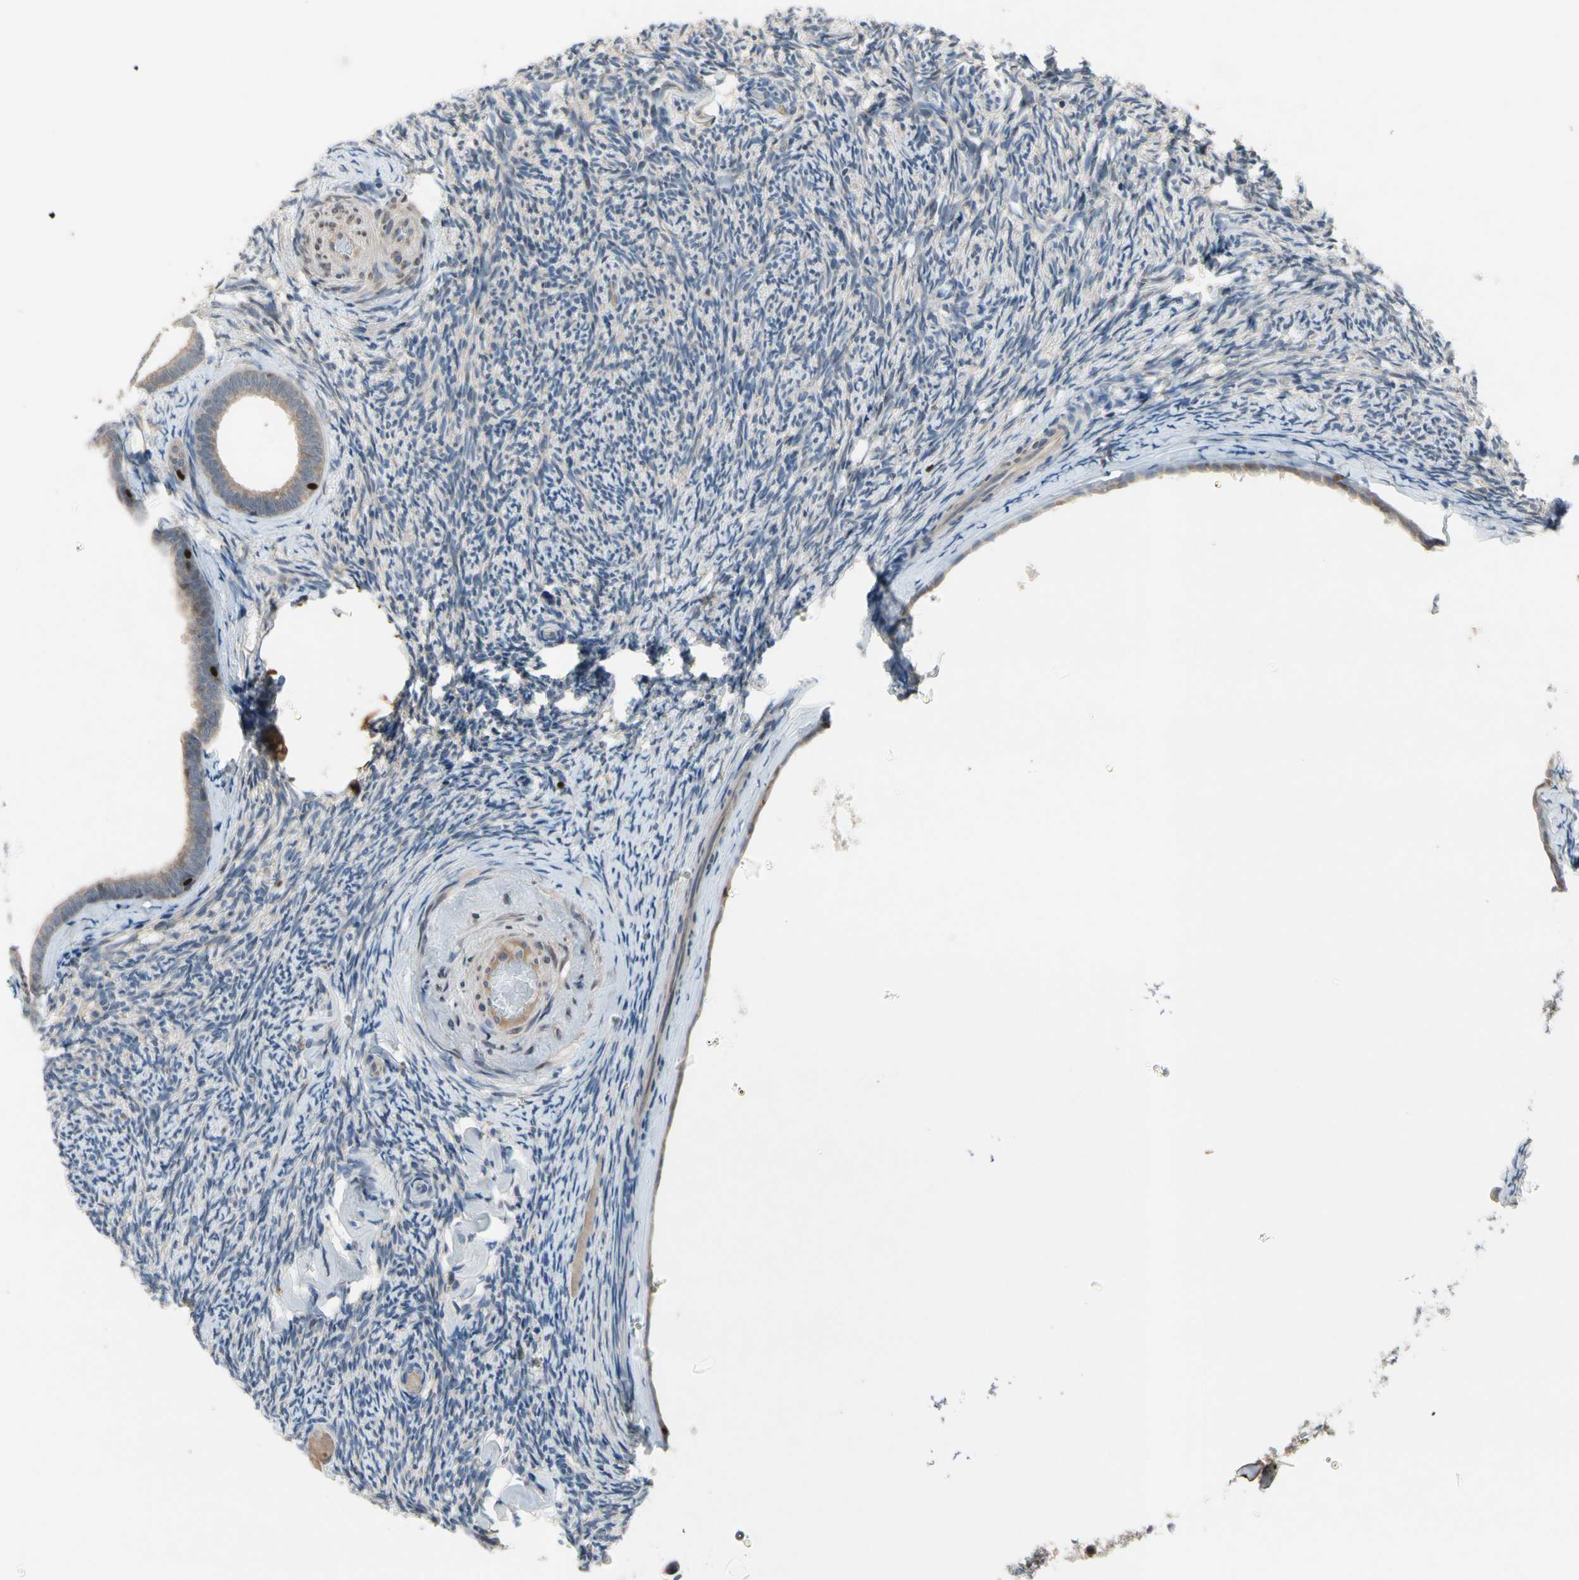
{"staining": {"intensity": "negative", "quantity": "none", "location": "none"}, "tissue": "ovary", "cell_type": "Follicle cells", "image_type": "normal", "snomed": [{"axis": "morphology", "description": "Normal tissue, NOS"}, {"axis": "topography", "description": "Ovary"}], "caption": "This is a histopathology image of IHC staining of normal ovary, which shows no expression in follicle cells.", "gene": "TBX21", "patient": {"sex": "female", "age": 60}}